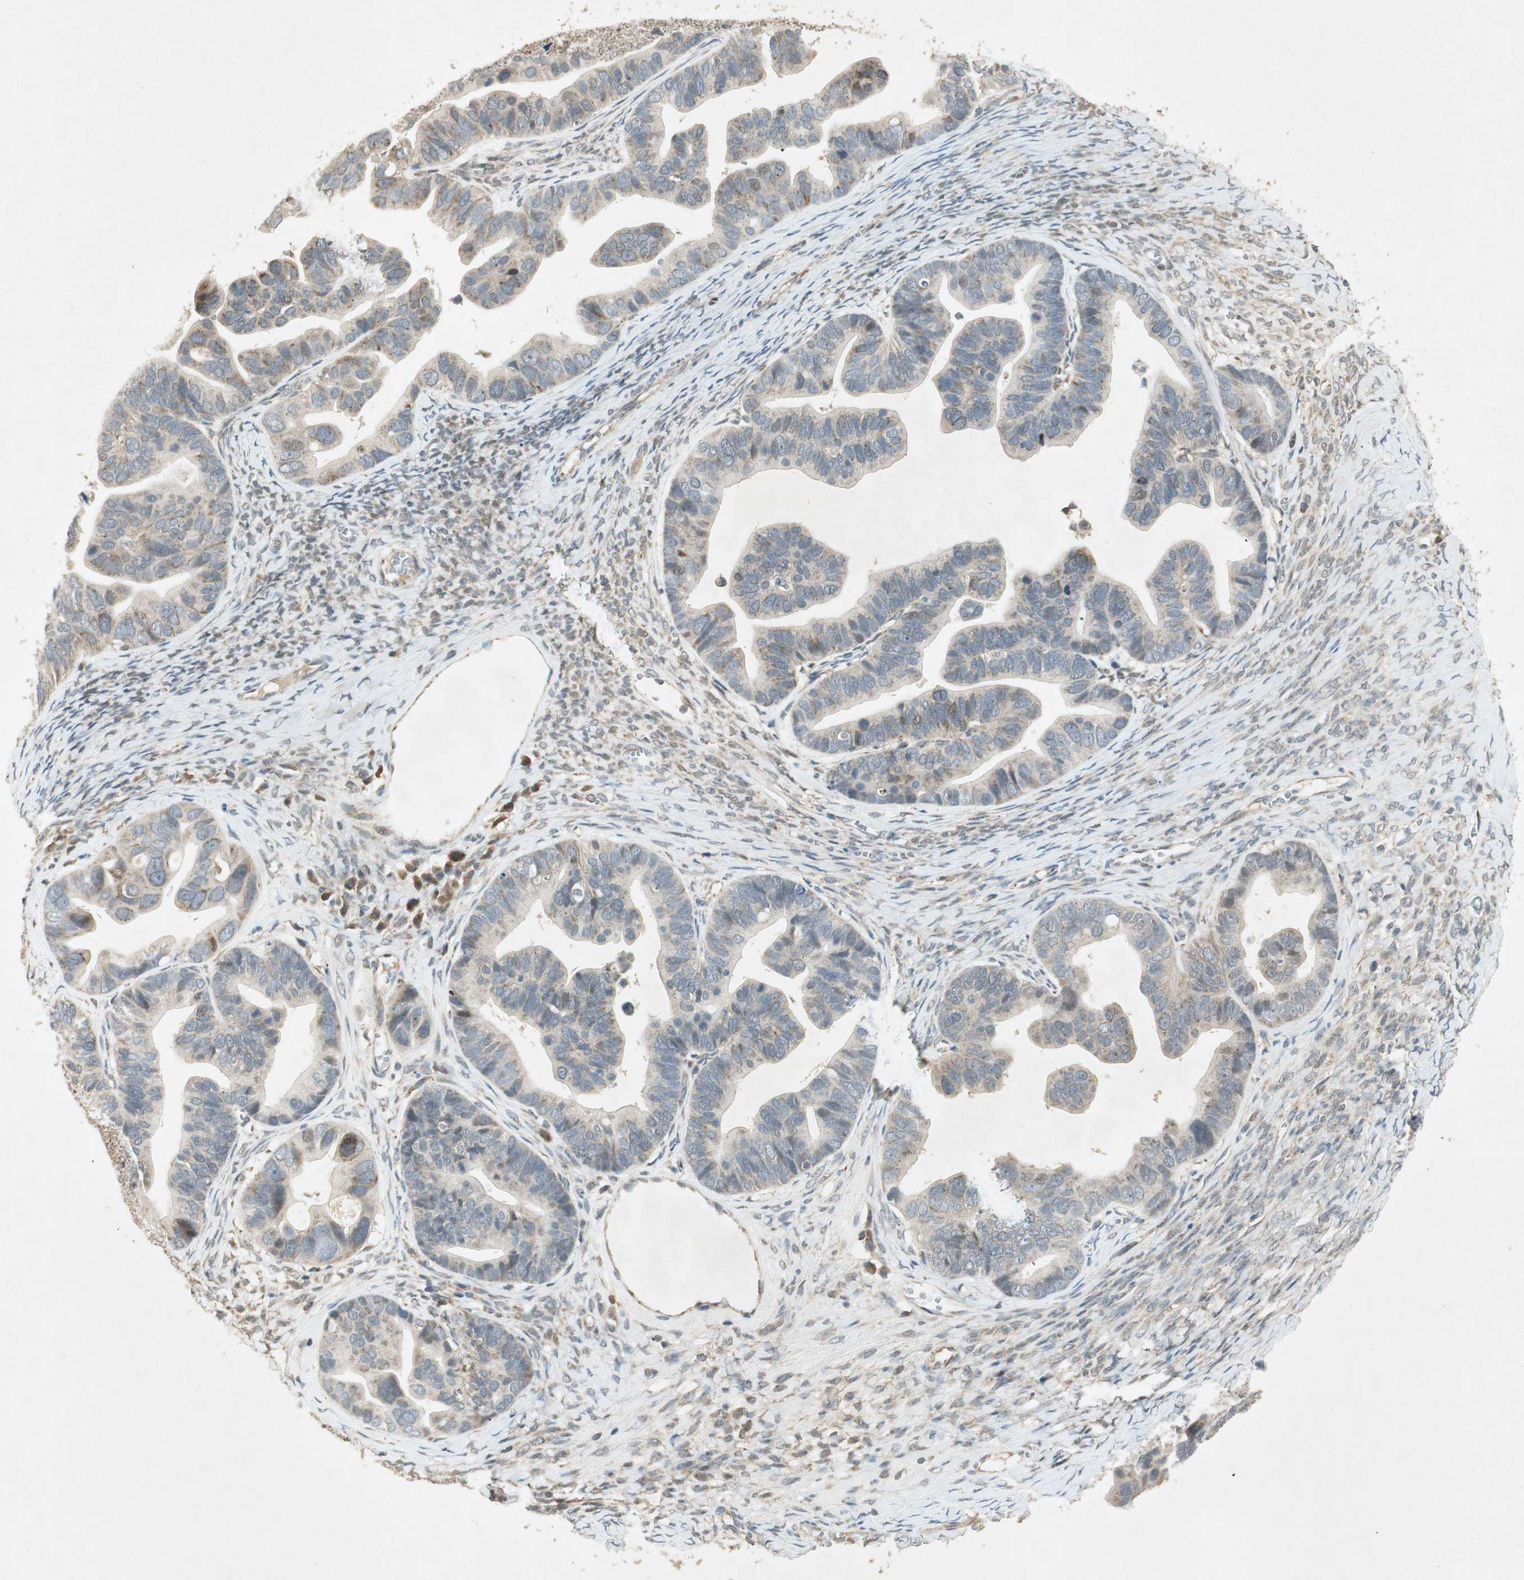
{"staining": {"intensity": "weak", "quantity": "25%-75%", "location": "cytoplasmic/membranous"}, "tissue": "ovarian cancer", "cell_type": "Tumor cells", "image_type": "cancer", "snomed": [{"axis": "morphology", "description": "Cystadenocarcinoma, serous, NOS"}, {"axis": "topography", "description": "Ovary"}], "caption": "Ovarian cancer stained for a protein (brown) exhibits weak cytoplasmic/membranous positive expression in approximately 25%-75% of tumor cells.", "gene": "USP2", "patient": {"sex": "female", "age": 56}}